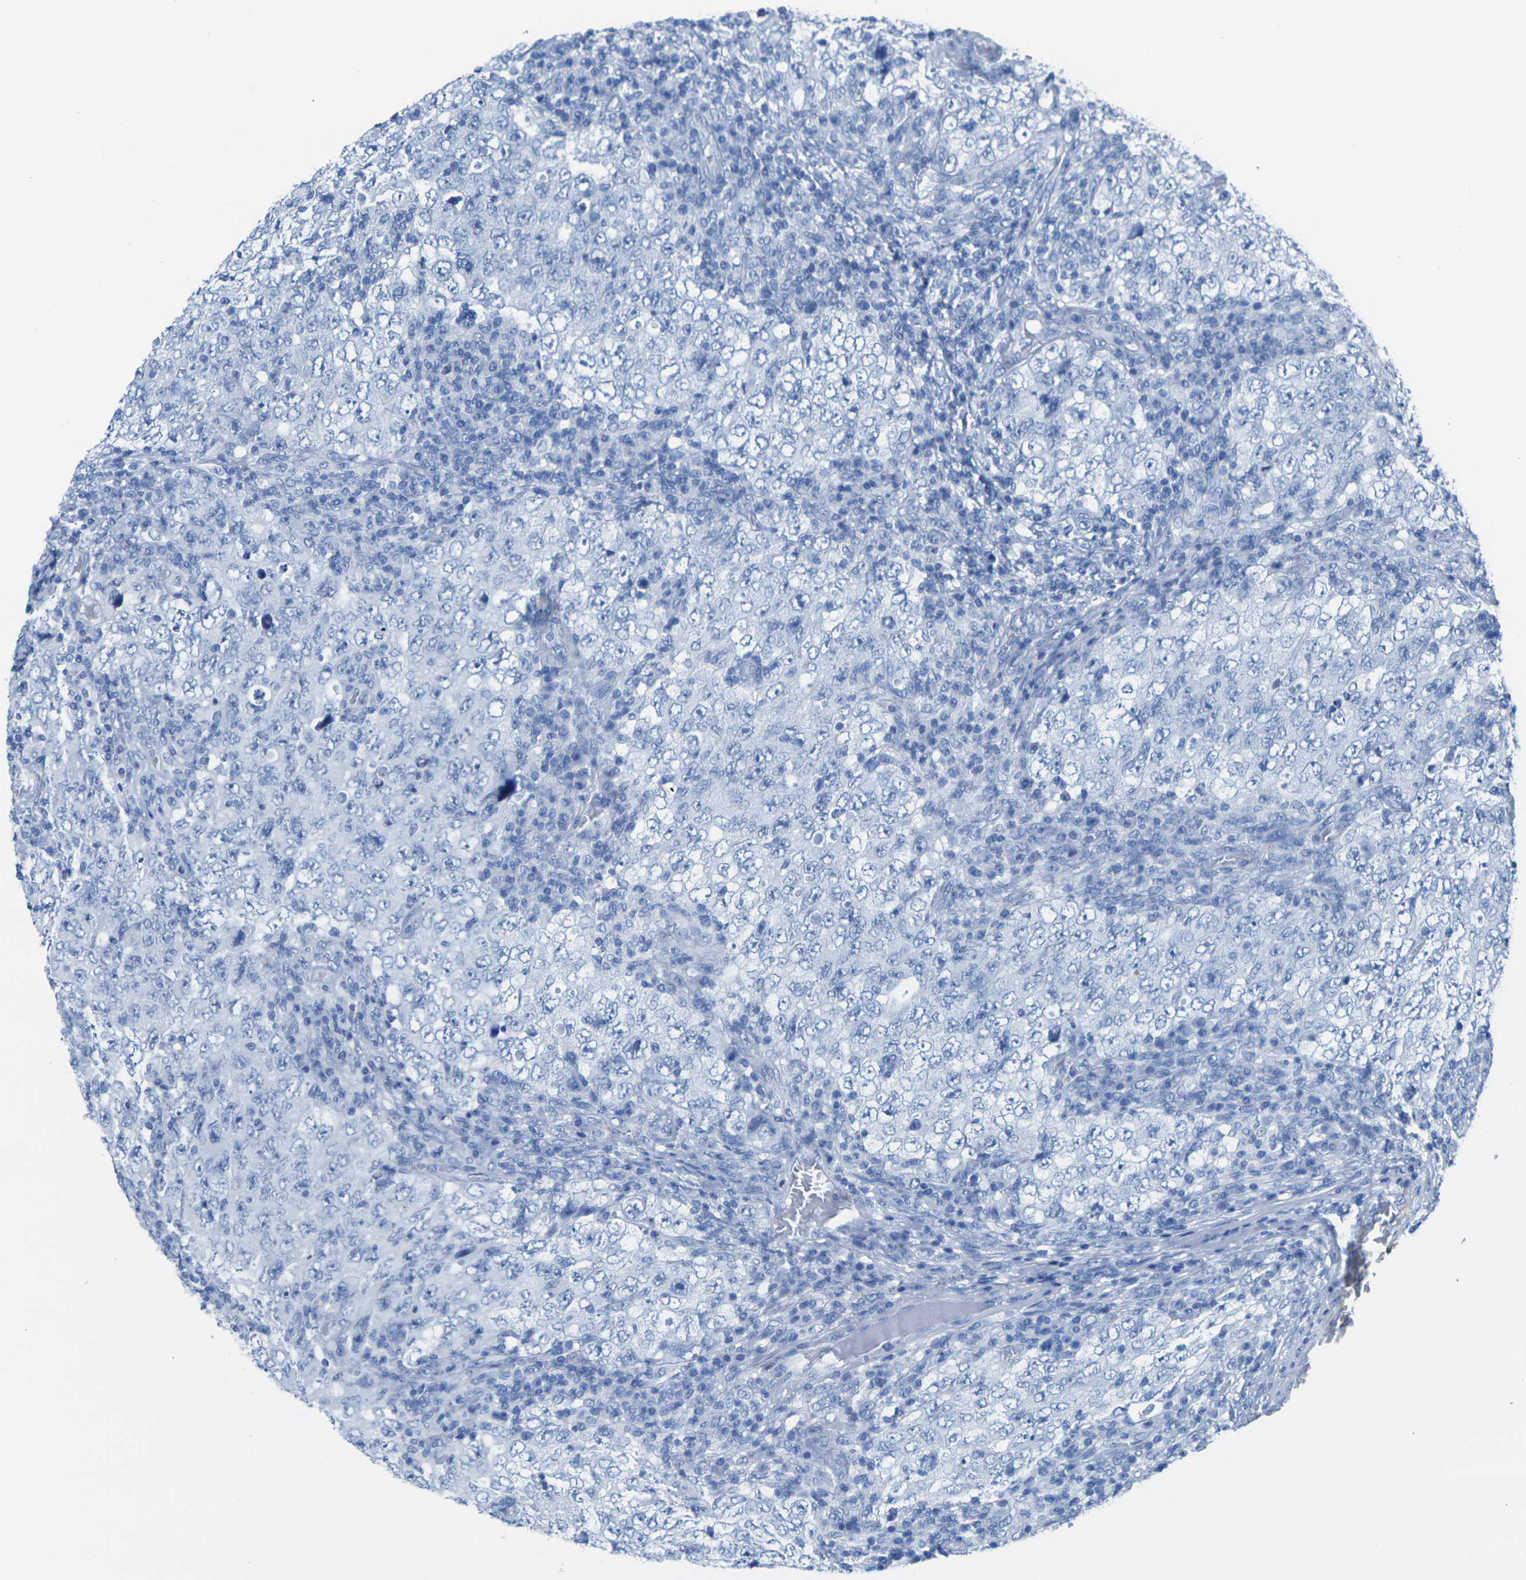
{"staining": {"intensity": "negative", "quantity": "none", "location": "none"}, "tissue": "testis cancer", "cell_type": "Tumor cells", "image_type": "cancer", "snomed": [{"axis": "morphology", "description": "Carcinoma, Embryonal, NOS"}, {"axis": "topography", "description": "Testis"}], "caption": "Embryonal carcinoma (testis) was stained to show a protein in brown. There is no significant expression in tumor cells. Brightfield microscopy of immunohistochemistry stained with DAB (brown) and hematoxylin (blue), captured at high magnification.", "gene": "CNN1", "patient": {"sex": "male", "age": 26}}